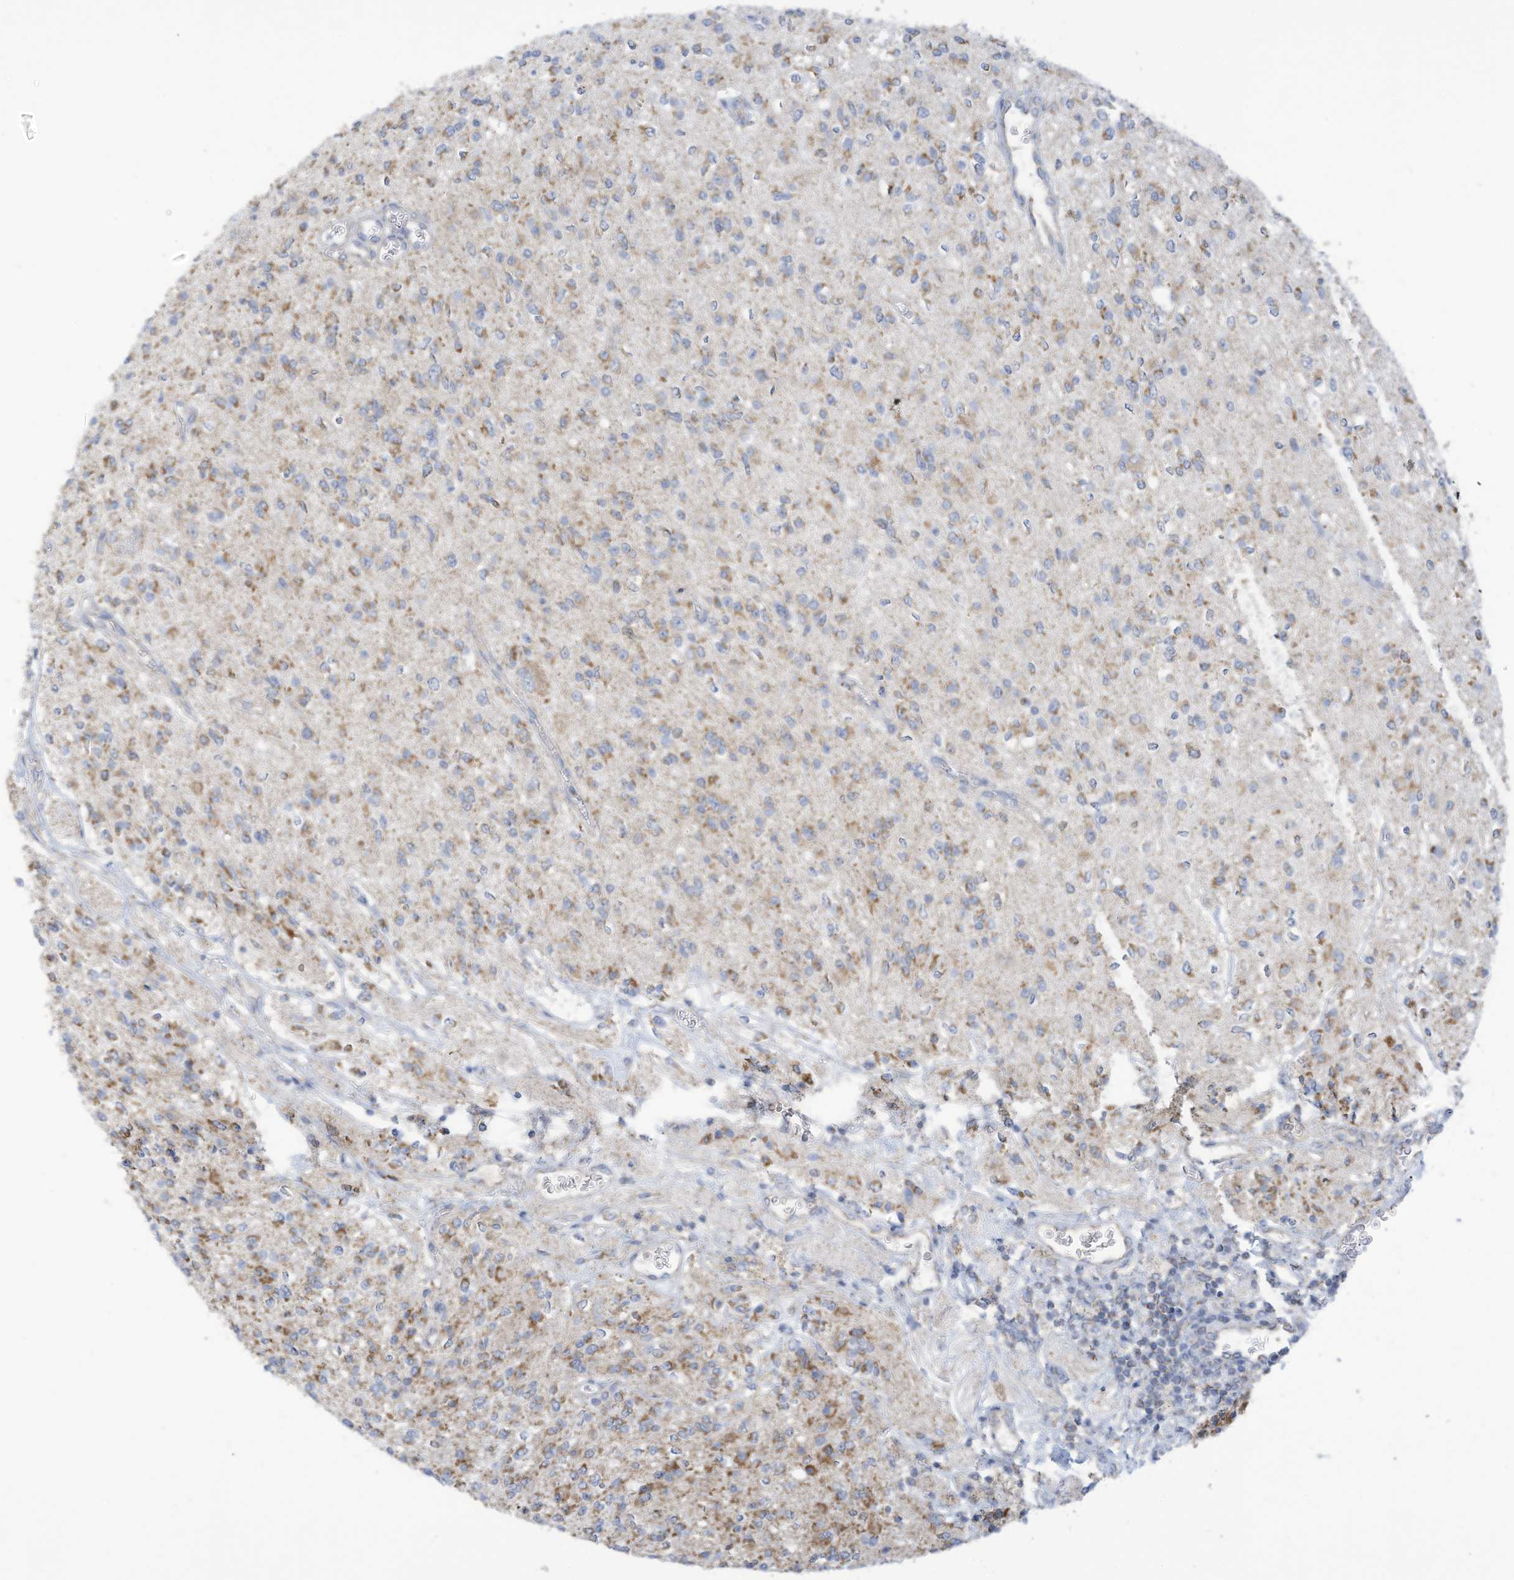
{"staining": {"intensity": "moderate", "quantity": "25%-75%", "location": "cytoplasmic/membranous"}, "tissue": "glioma", "cell_type": "Tumor cells", "image_type": "cancer", "snomed": [{"axis": "morphology", "description": "Glioma, malignant, High grade"}, {"axis": "topography", "description": "Brain"}], "caption": "Malignant glioma (high-grade) stained with immunohistochemistry (IHC) displays moderate cytoplasmic/membranous expression in approximately 25%-75% of tumor cells.", "gene": "NLN", "patient": {"sex": "male", "age": 34}}